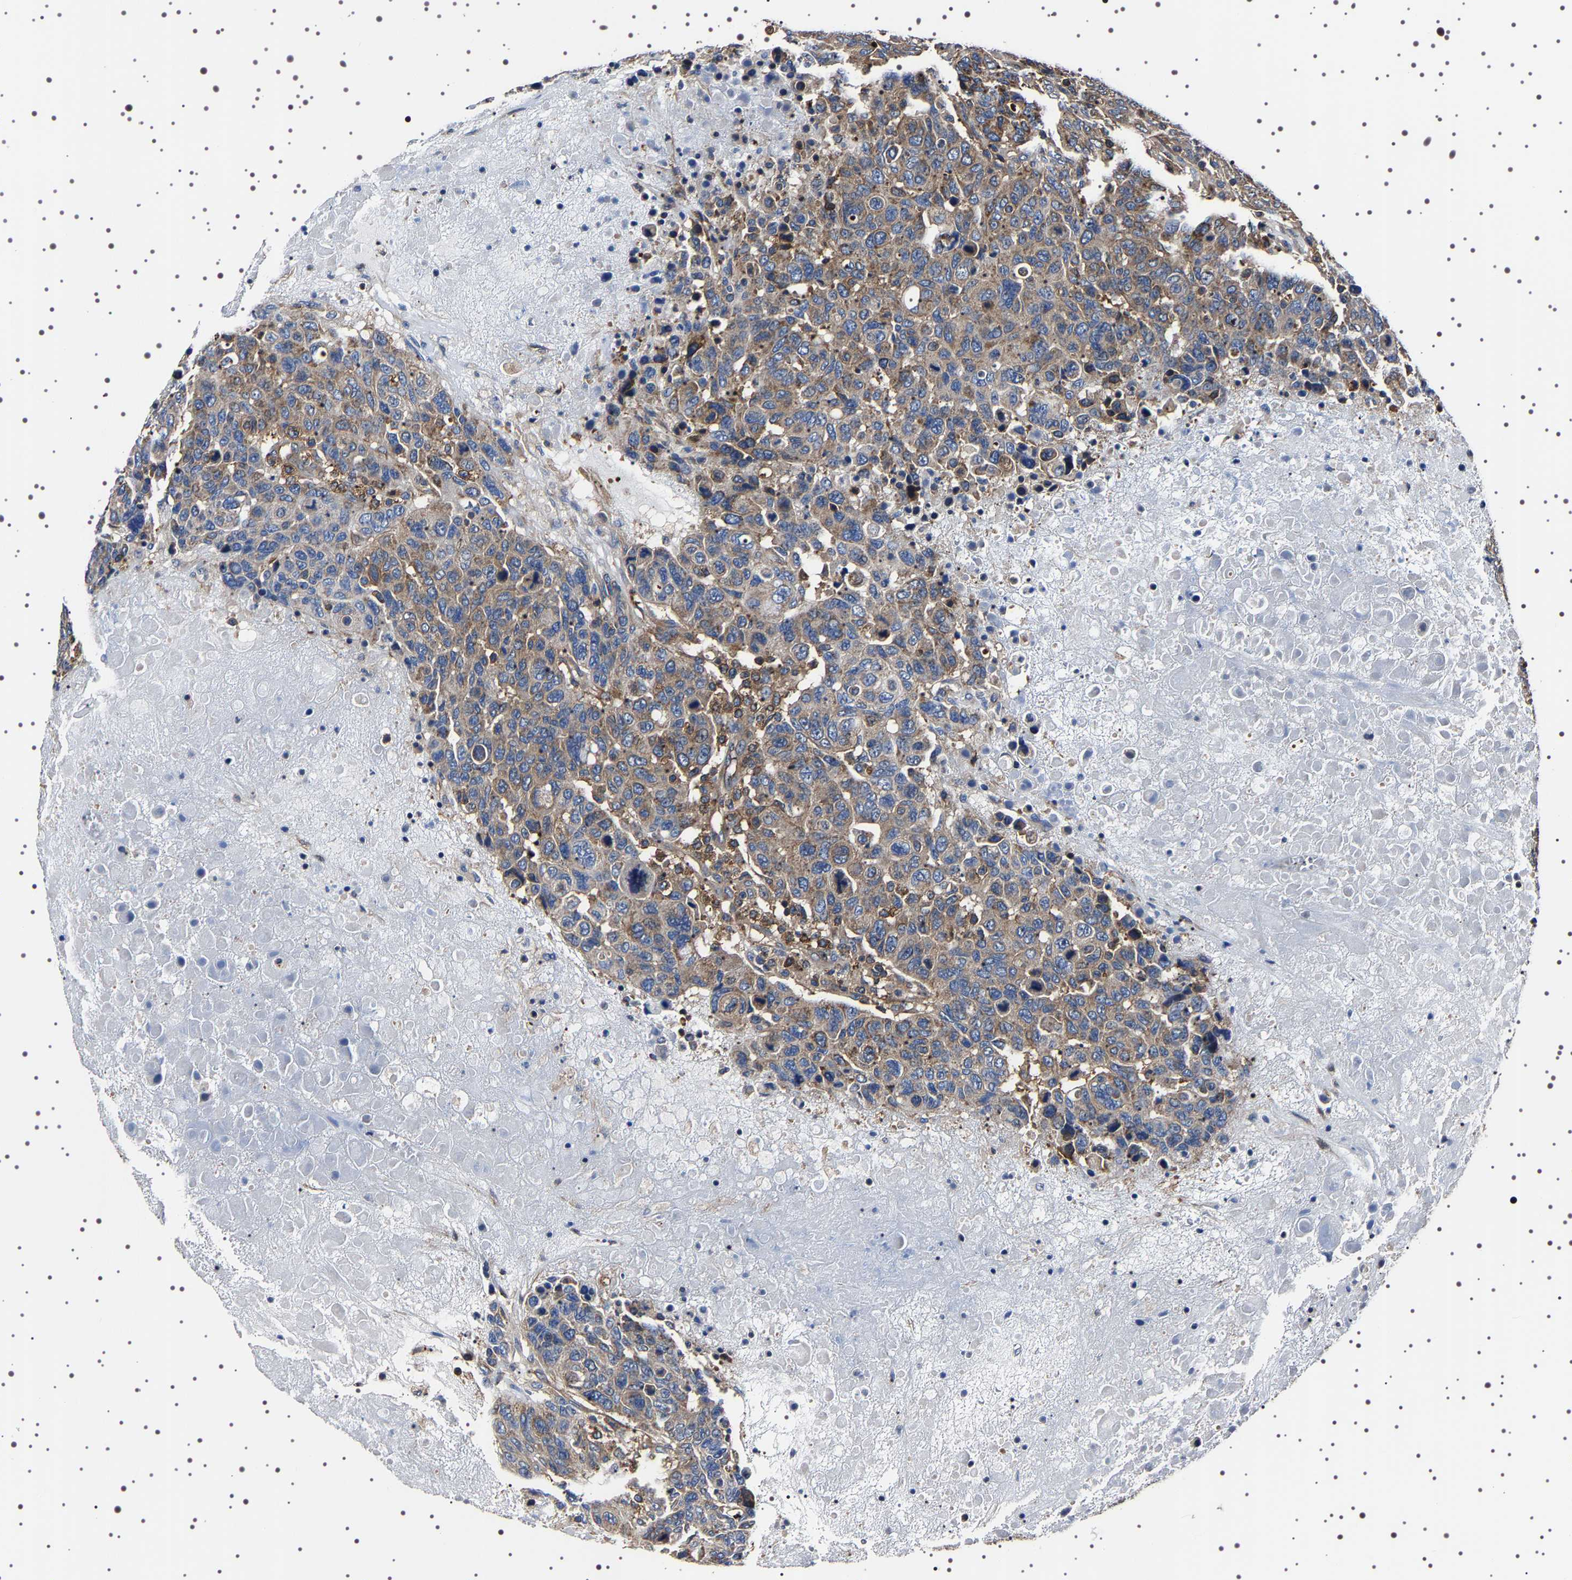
{"staining": {"intensity": "weak", "quantity": "25%-75%", "location": "cytoplasmic/membranous"}, "tissue": "breast cancer", "cell_type": "Tumor cells", "image_type": "cancer", "snomed": [{"axis": "morphology", "description": "Duct carcinoma"}, {"axis": "topography", "description": "Breast"}], "caption": "Breast cancer stained with IHC shows weak cytoplasmic/membranous expression in about 25%-75% of tumor cells. Nuclei are stained in blue.", "gene": "WDR1", "patient": {"sex": "female", "age": 37}}